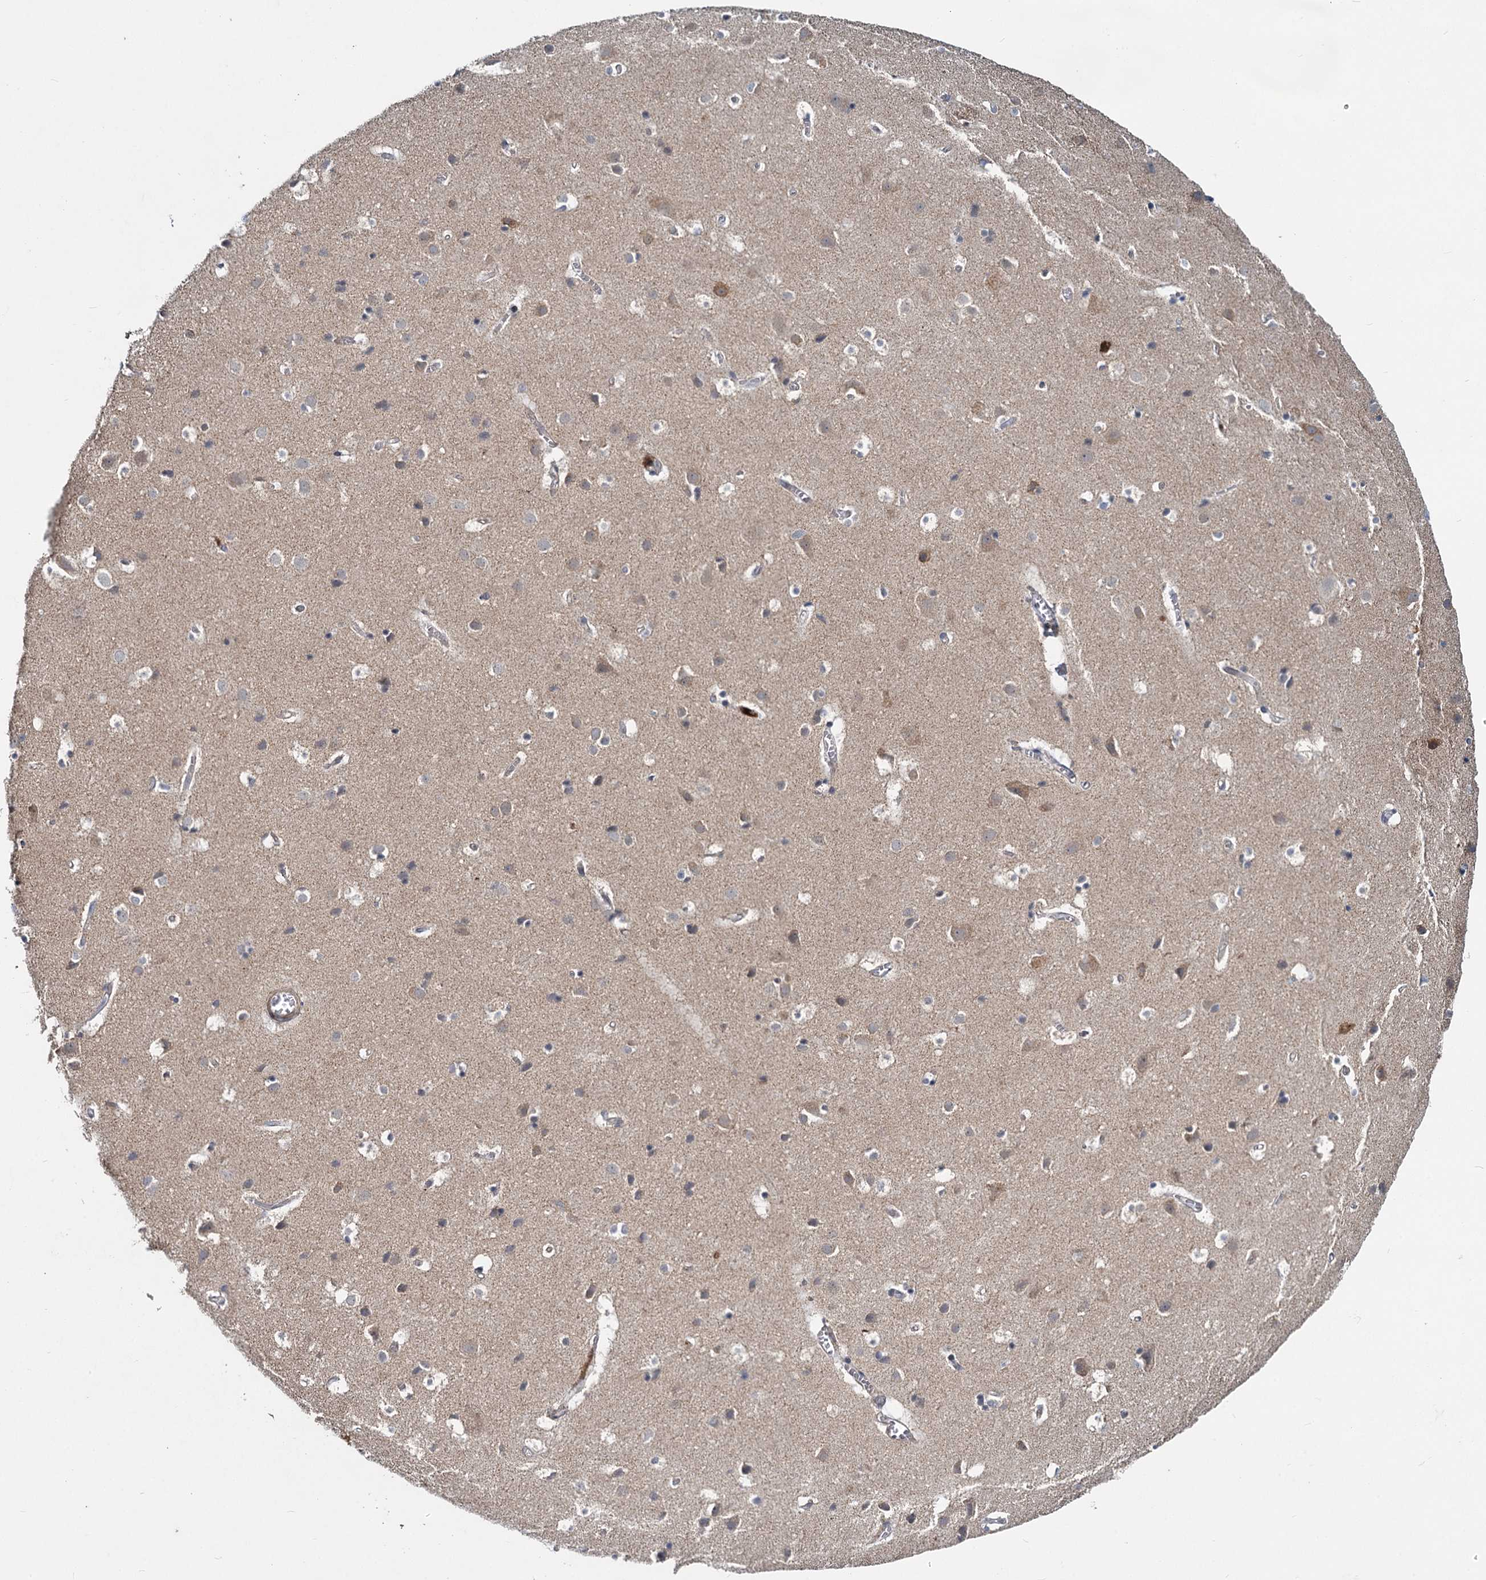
{"staining": {"intensity": "negative", "quantity": "none", "location": "none"}, "tissue": "cerebral cortex", "cell_type": "Endothelial cells", "image_type": "normal", "snomed": [{"axis": "morphology", "description": "Normal tissue, NOS"}, {"axis": "topography", "description": "Cerebral cortex"}], "caption": "Human cerebral cortex stained for a protein using immunohistochemistry (IHC) shows no positivity in endothelial cells.", "gene": "ADCY2", "patient": {"sex": "male", "age": 54}}